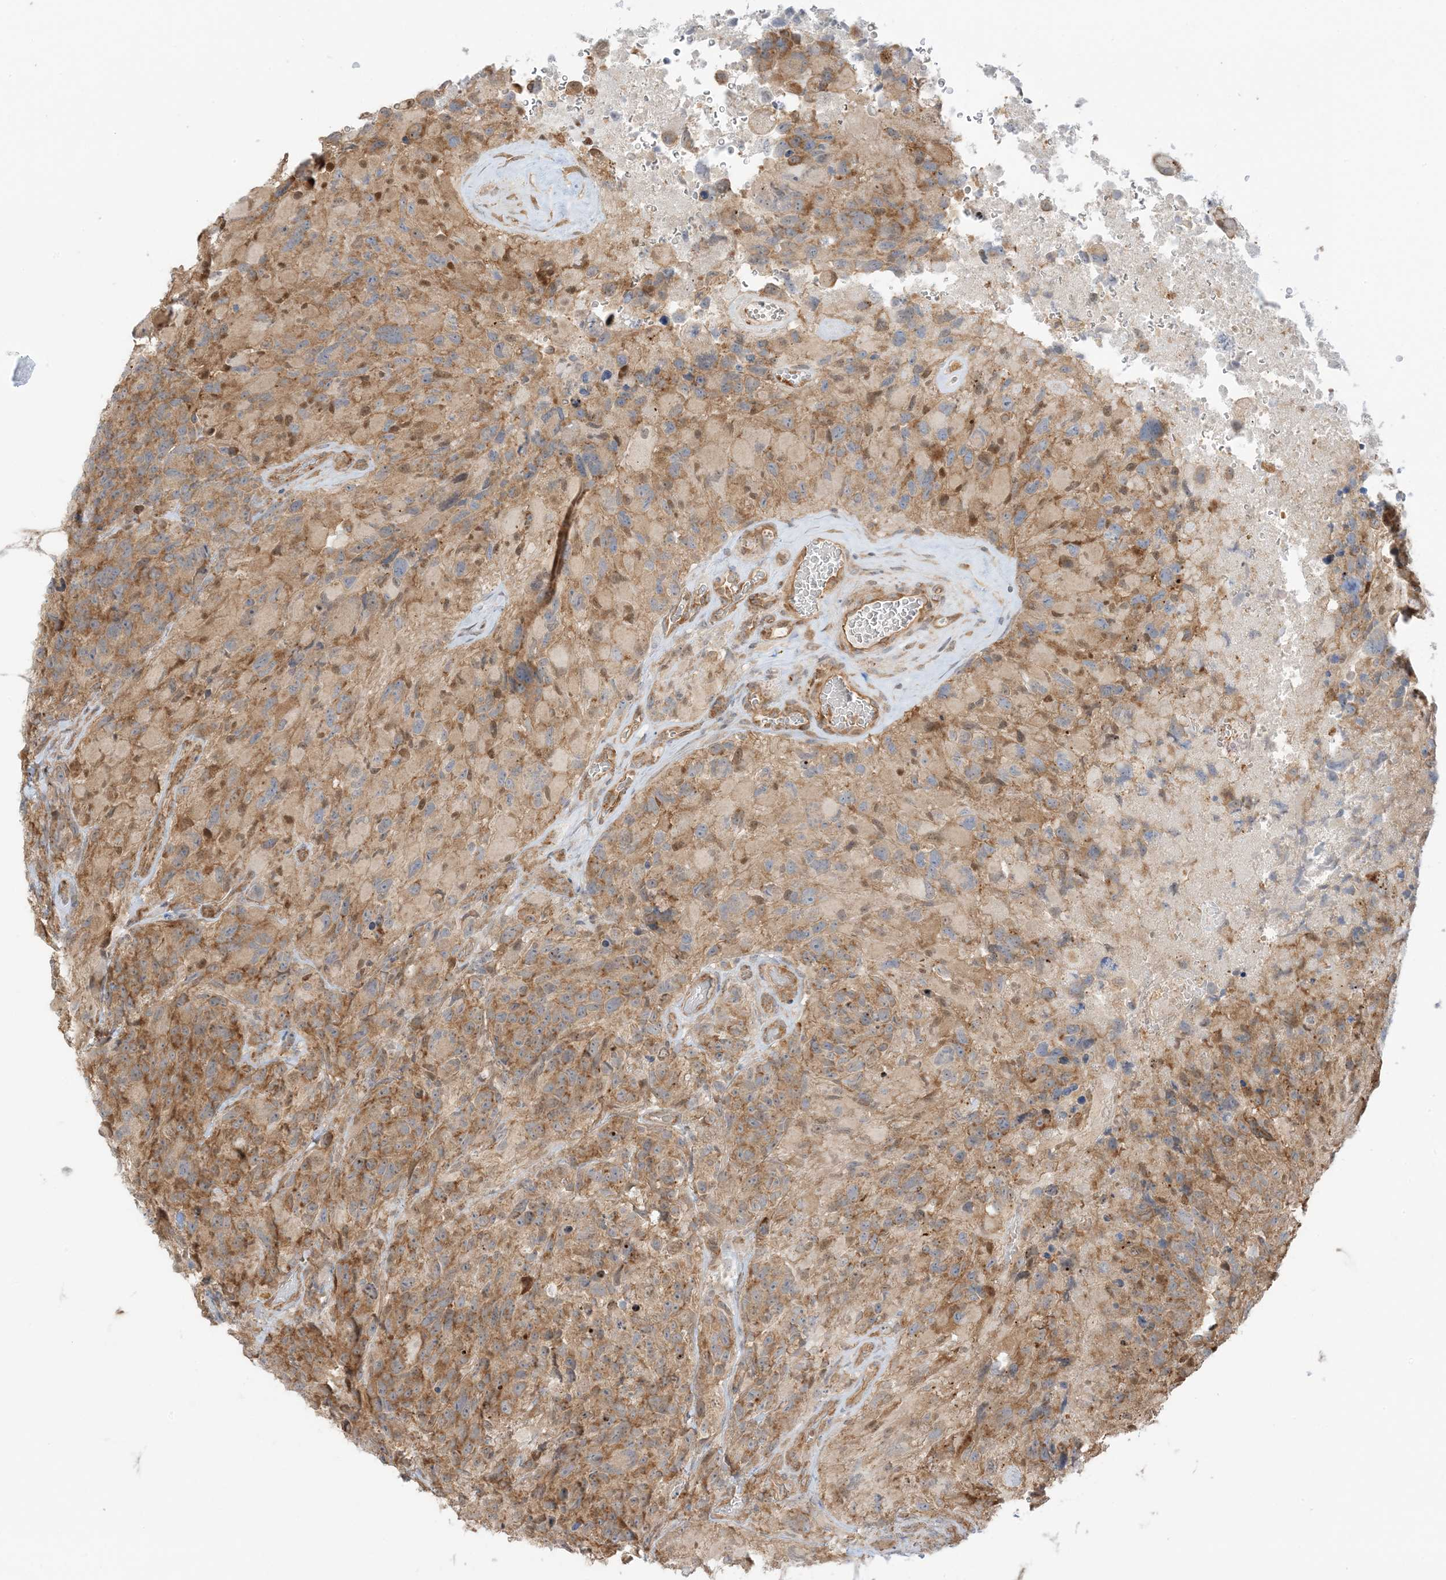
{"staining": {"intensity": "negative", "quantity": "none", "location": "none"}, "tissue": "glioma", "cell_type": "Tumor cells", "image_type": "cancer", "snomed": [{"axis": "morphology", "description": "Glioma, malignant, High grade"}, {"axis": "topography", "description": "Brain"}], "caption": "A micrograph of human malignant high-grade glioma is negative for staining in tumor cells.", "gene": "UBAP2L", "patient": {"sex": "male", "age": 69}}